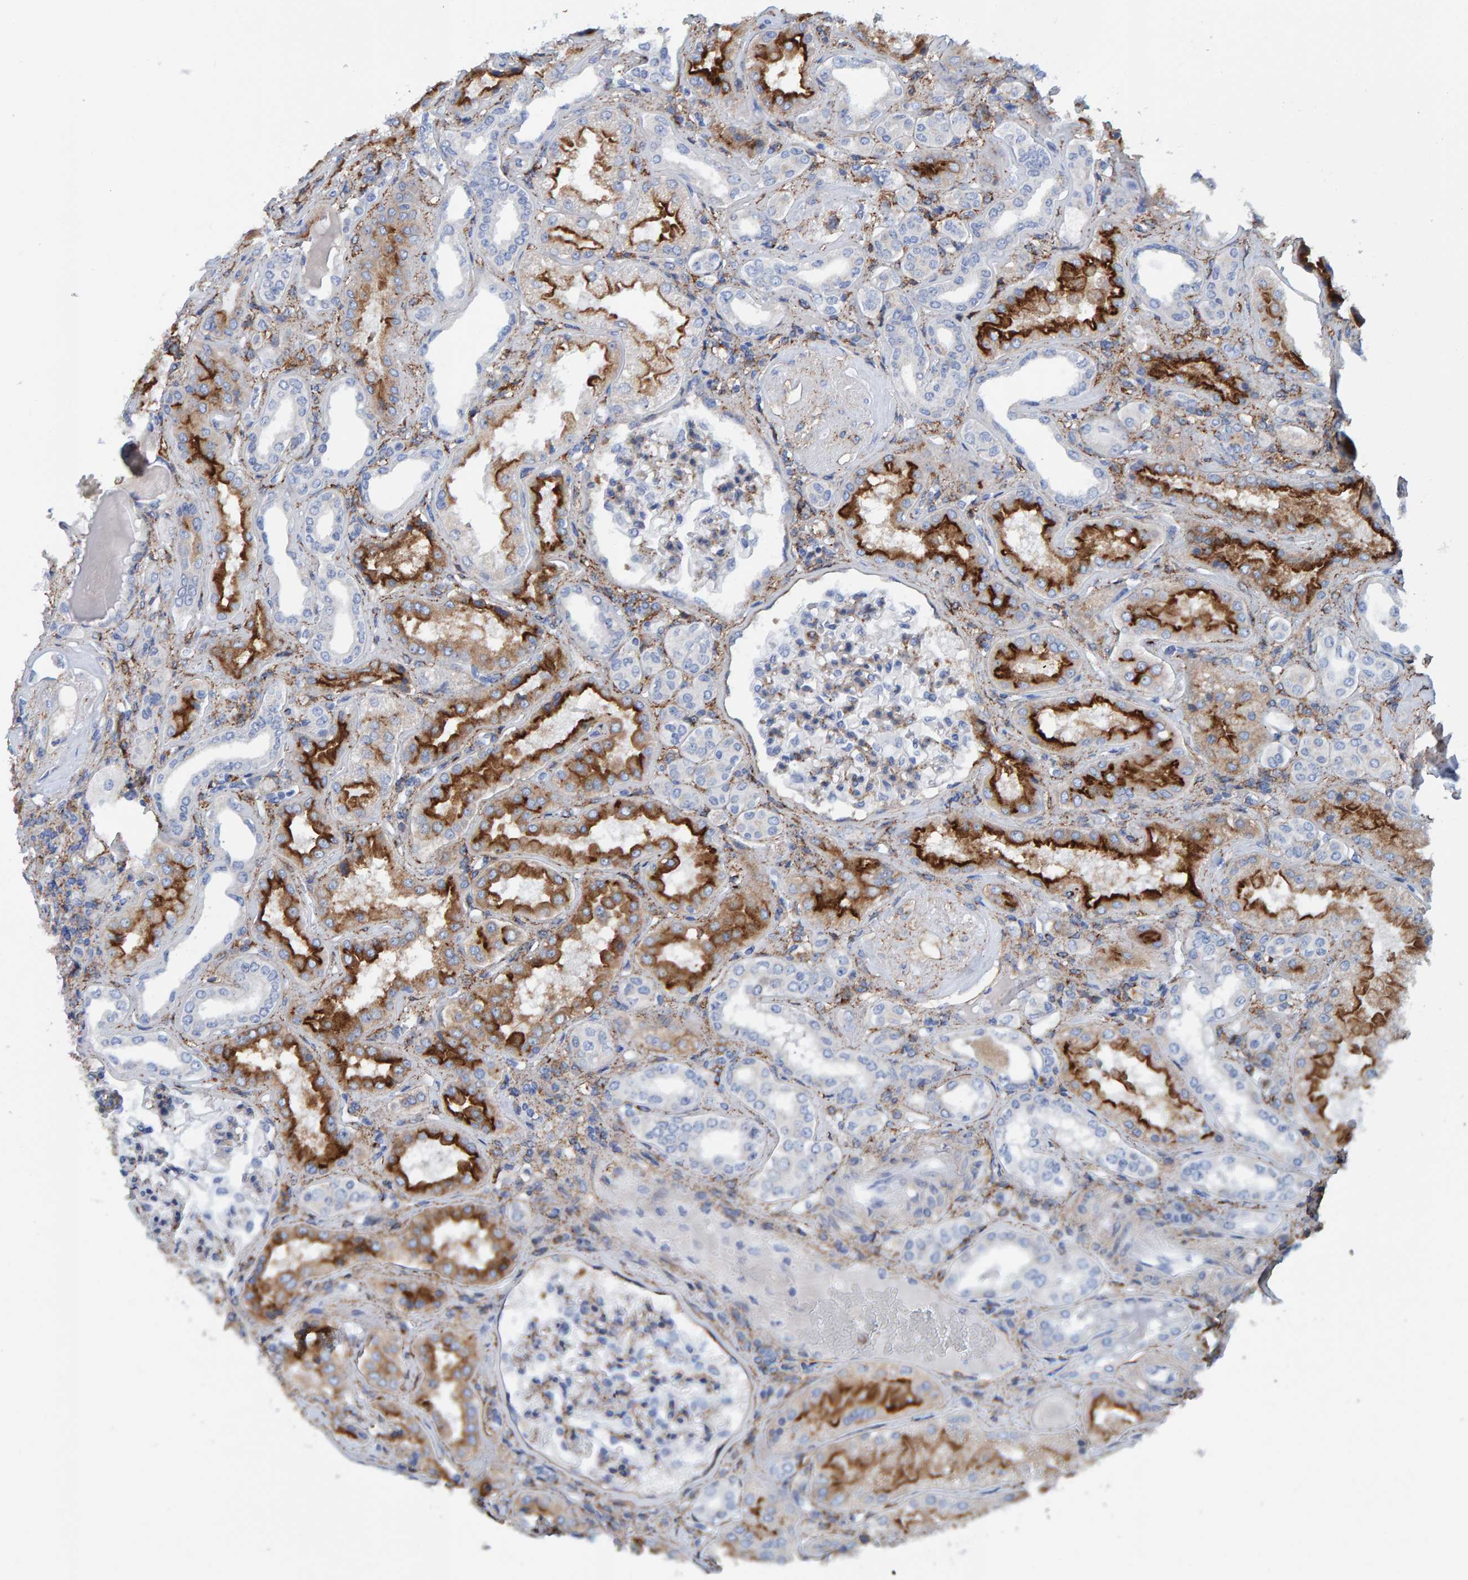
{"staining": {"intensity": "weak", "quantity": "<25%", "location": "cytoplasmic/membranous"}, "tissue": "kidney", "cell_type": "Cells in glomeruli", "image_type": "normal", "snomed": [{"axis": "morphology", "description": "Normal tissue, NOS"}, {"axis": "topography", "description": "Kidney"}], "caption": "Immunohistochemistry micrograph of normal kidney stained for a protein (brown), which demonstrates no expression in cells in glomeruli.", "gene": "LRP1", "patient": {"sex": "female", "age": 56}}